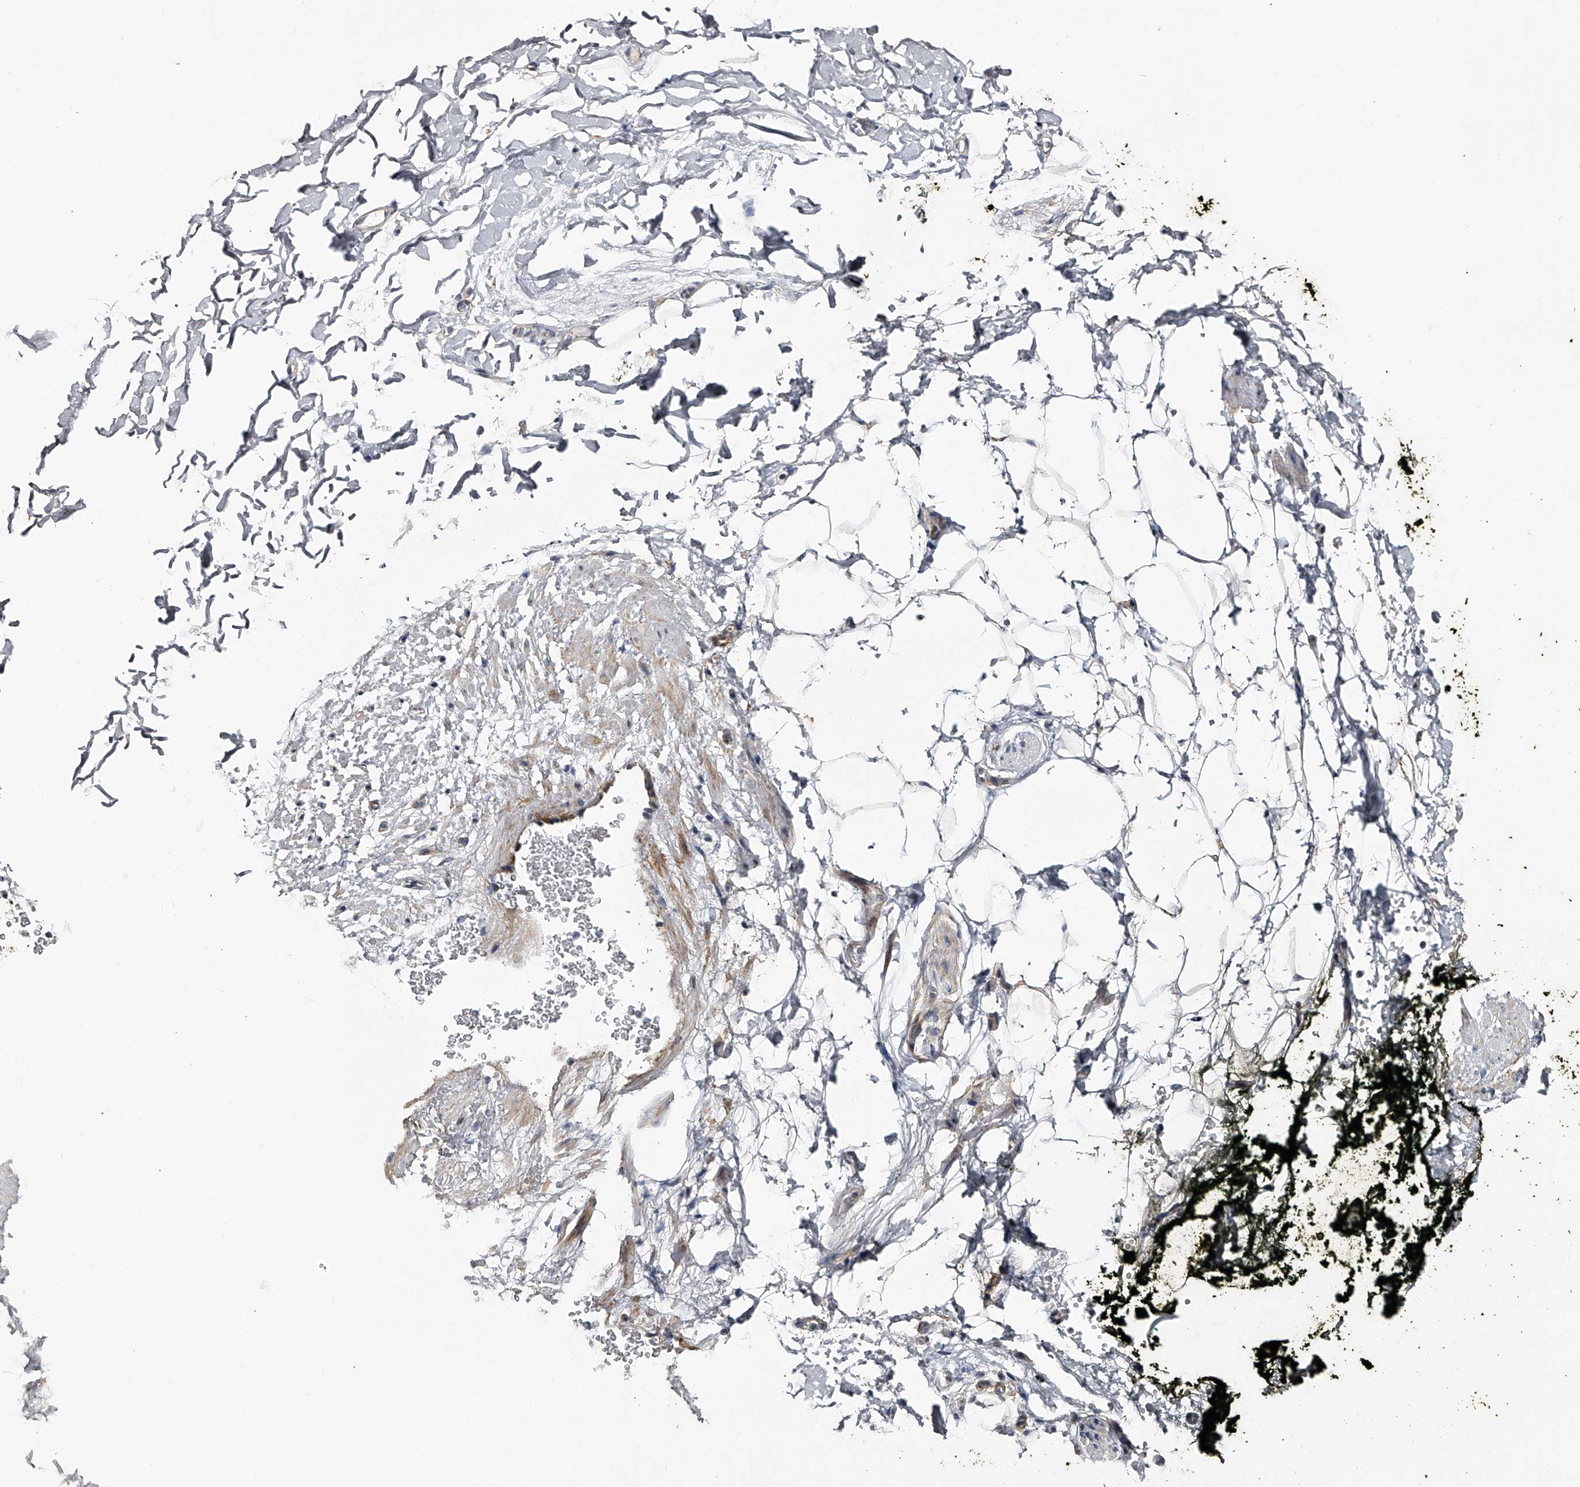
{"staining": {"intensity": "negative", "quantity": "none", "location": "none"}, "tissue": "adipose tissue", "cell_type": "Adipocytes", "image_type": "normal", "snomed": [{"axis": "morphology", "description": "Normal tissue, NOS"}, {"axis": "morphology", "description": "Adenocarcinoma, NOS"}, {"axis": "topography", "description": "Pancreas"}, {"axis": "topography", "description": "Peripheral nerve tissue"}], "caption": "High magnification brightfield microscopy of unremarkable adipose tissue stained with DAB (3,3'-diaminobenzidine) (brown) and counterstained with hematoxylin (blue): adipocytes show no significant positivity. Brightfield microscopy of IHC stained with DAB (brown) and hematoxylin (blue), captured at high magnification.", "gene": "MDN1", "patient": {"sex": "male", "age": 59}}